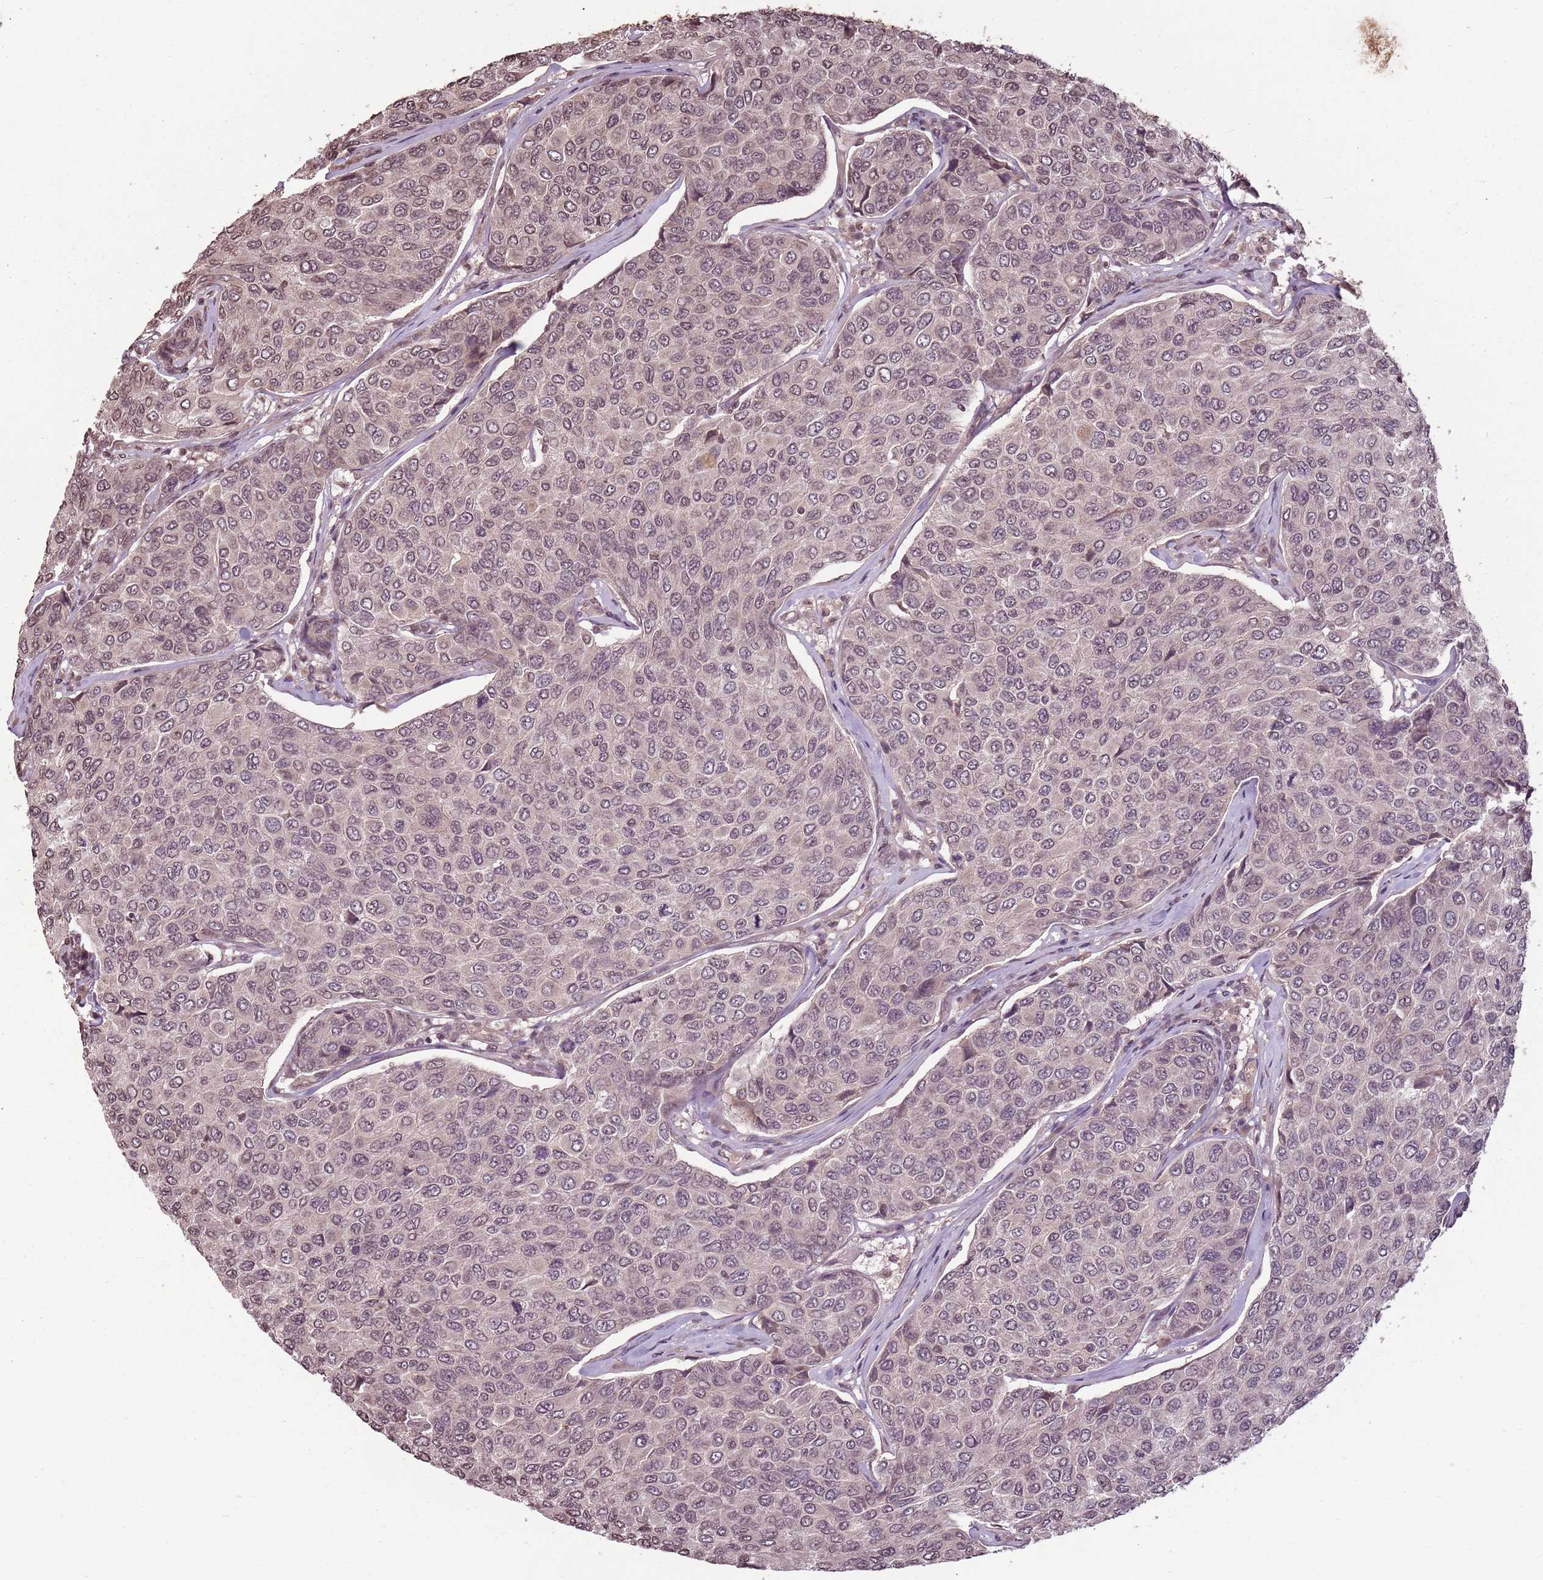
{"staining": {"intensity": "weak", "quantity": ">75%", "location": "cytoplasmic/membranous,nuclear"}, "tissue": "breast cancer", "cell_type": "Tumor cells", "image_type": "cancer", "snomed": [{"axis": "morphology", "description": "Duct carcinoma"}, {"axis": "topography", "description": "Breast"}], "caption": "Immunohistochemistry image of human breast cancer stained for a protein (brown), which shows low levels of weak cytoplasmic/membranous and nuclear positivity in approximately >75% of tumor cells.", "gene": "CAPN9", "patient": {"sex": "female", "age": 55}}